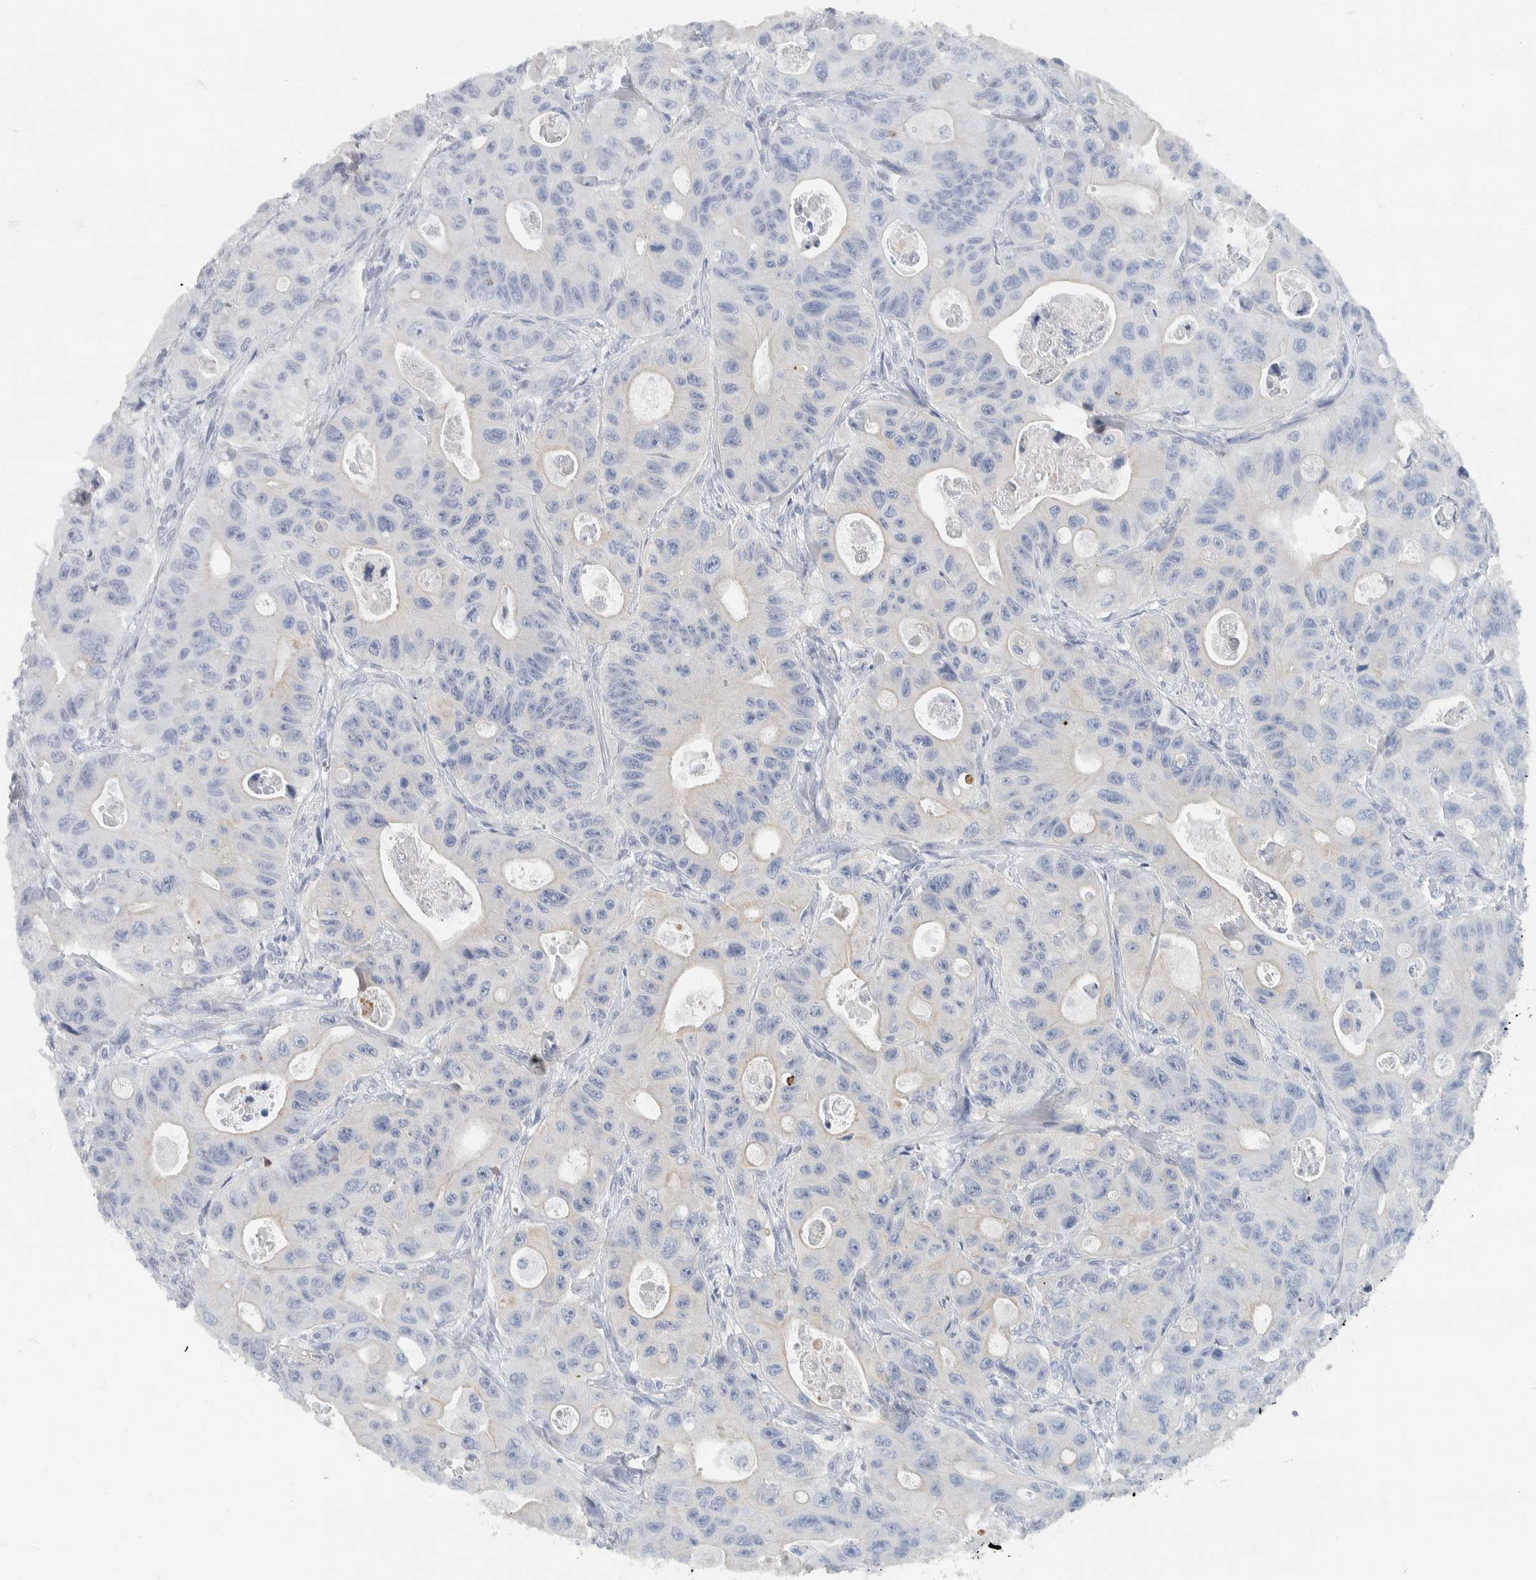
{"staining": {"intensity": "negative", "quantity": "none", "location": "none"}, "tissue": "colorectal cancer", "cell_type": "Tumor cells", "image_type": "cancer", "snomed": [{"axis": "morphology", "description": "Adenocarcinoma, NOS"}, {"axis": "topography", "description": "Colon"}], "caption": "DAB immunohistochemical staining of human colorectal cancer (adenocarcinoma) reveals no significant staining in tumor cells.", "gene": "NEFM", "patient": {"sex": "female", "age": 46}}